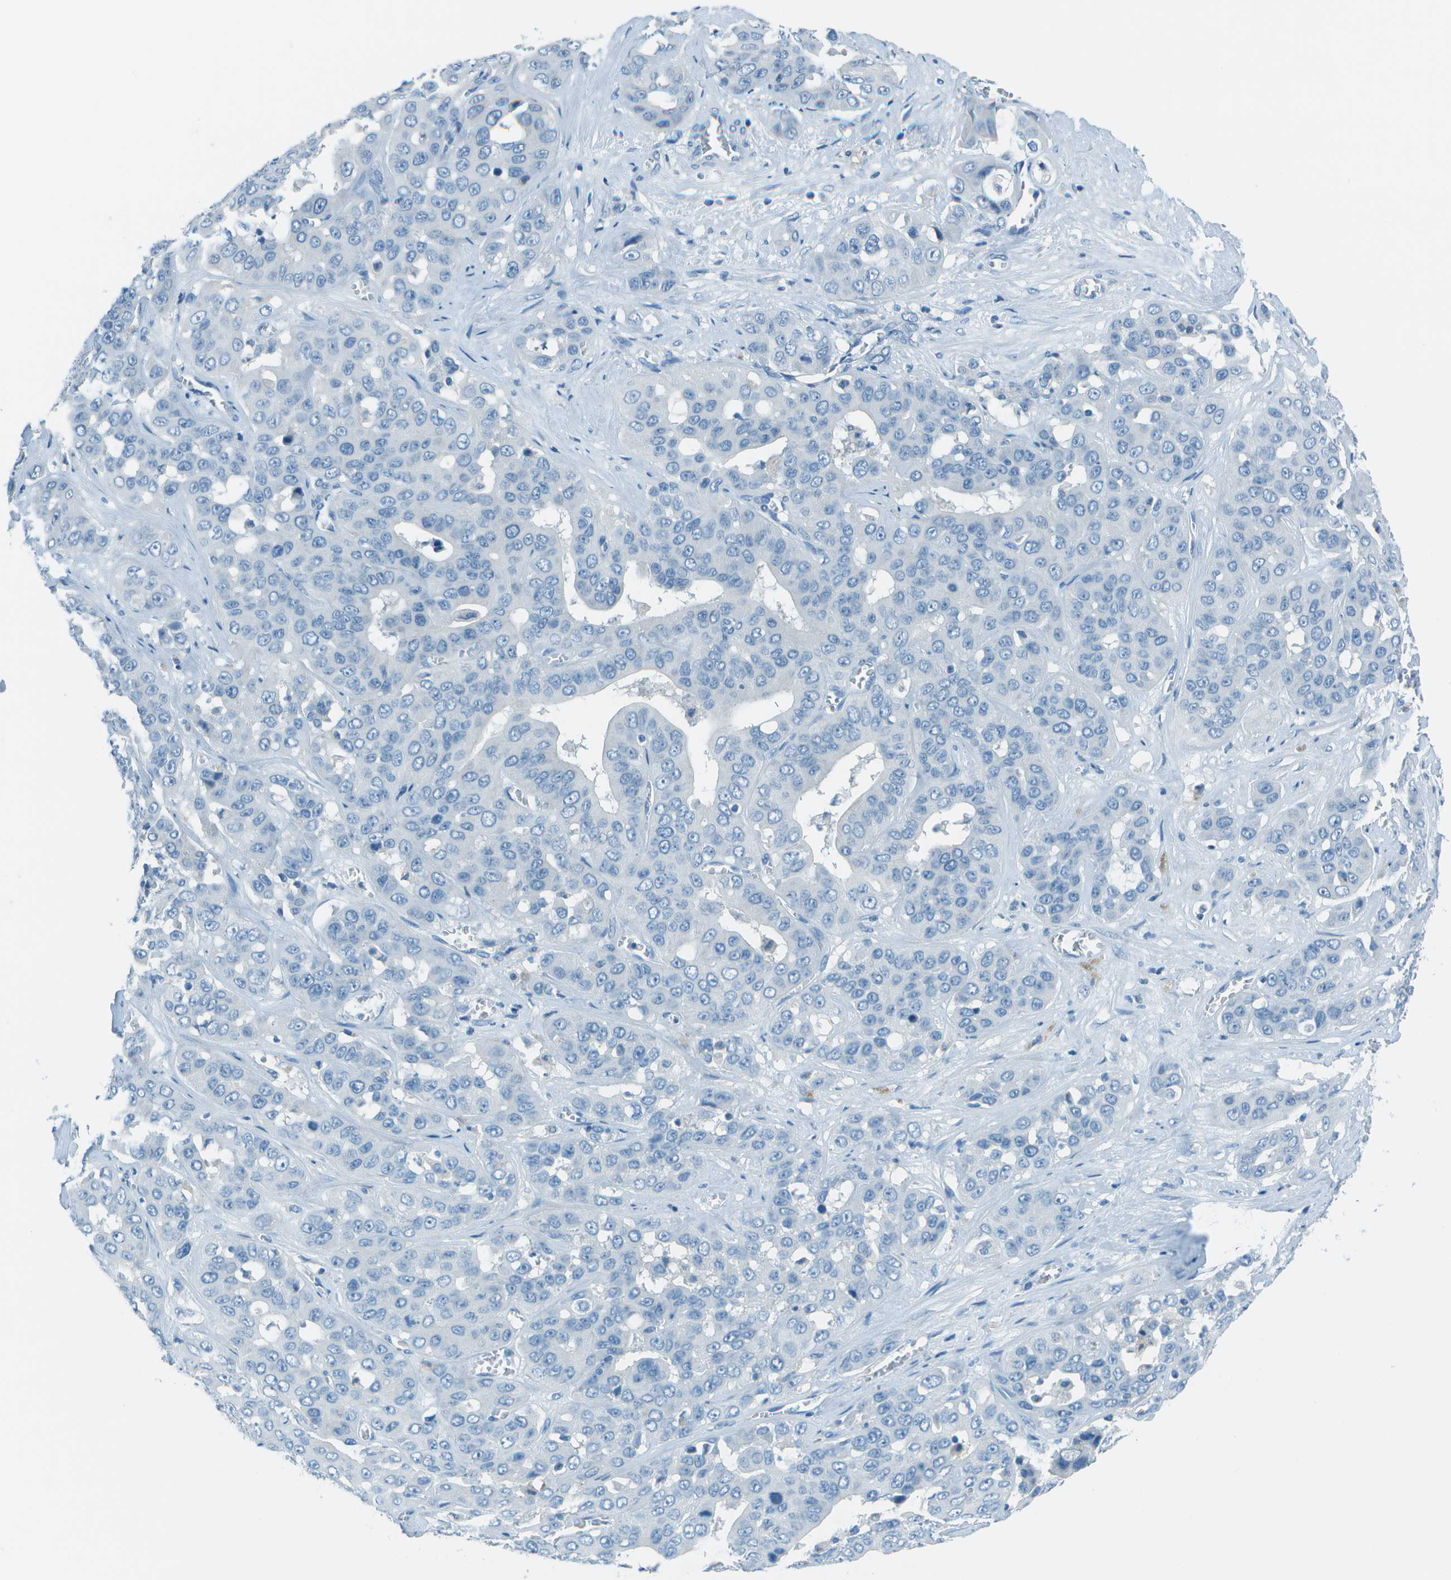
{"staining": {"intensity": "negative", "quantity": "none", "location": "none"}, "tissue": "liver cancer", "cell_type": "Tumor cells", "image_type": "cancer", "snomed": [{"axis": "morphology", "description": "Cholangiocarcinoma"}, {"axis": "topography", "description": "Liver"}], "caption": "This histopathology image is of cholangiocarcinoma (liver) stained with immunohistochemistry to label a protein in brown with the nuclei are counter-stained blue. There is no staining in tumor cells. (DAB IHC with hematoxylin counter stain).", "gene": "FGF1", "patient": {"sex": "female", "age": 52}}